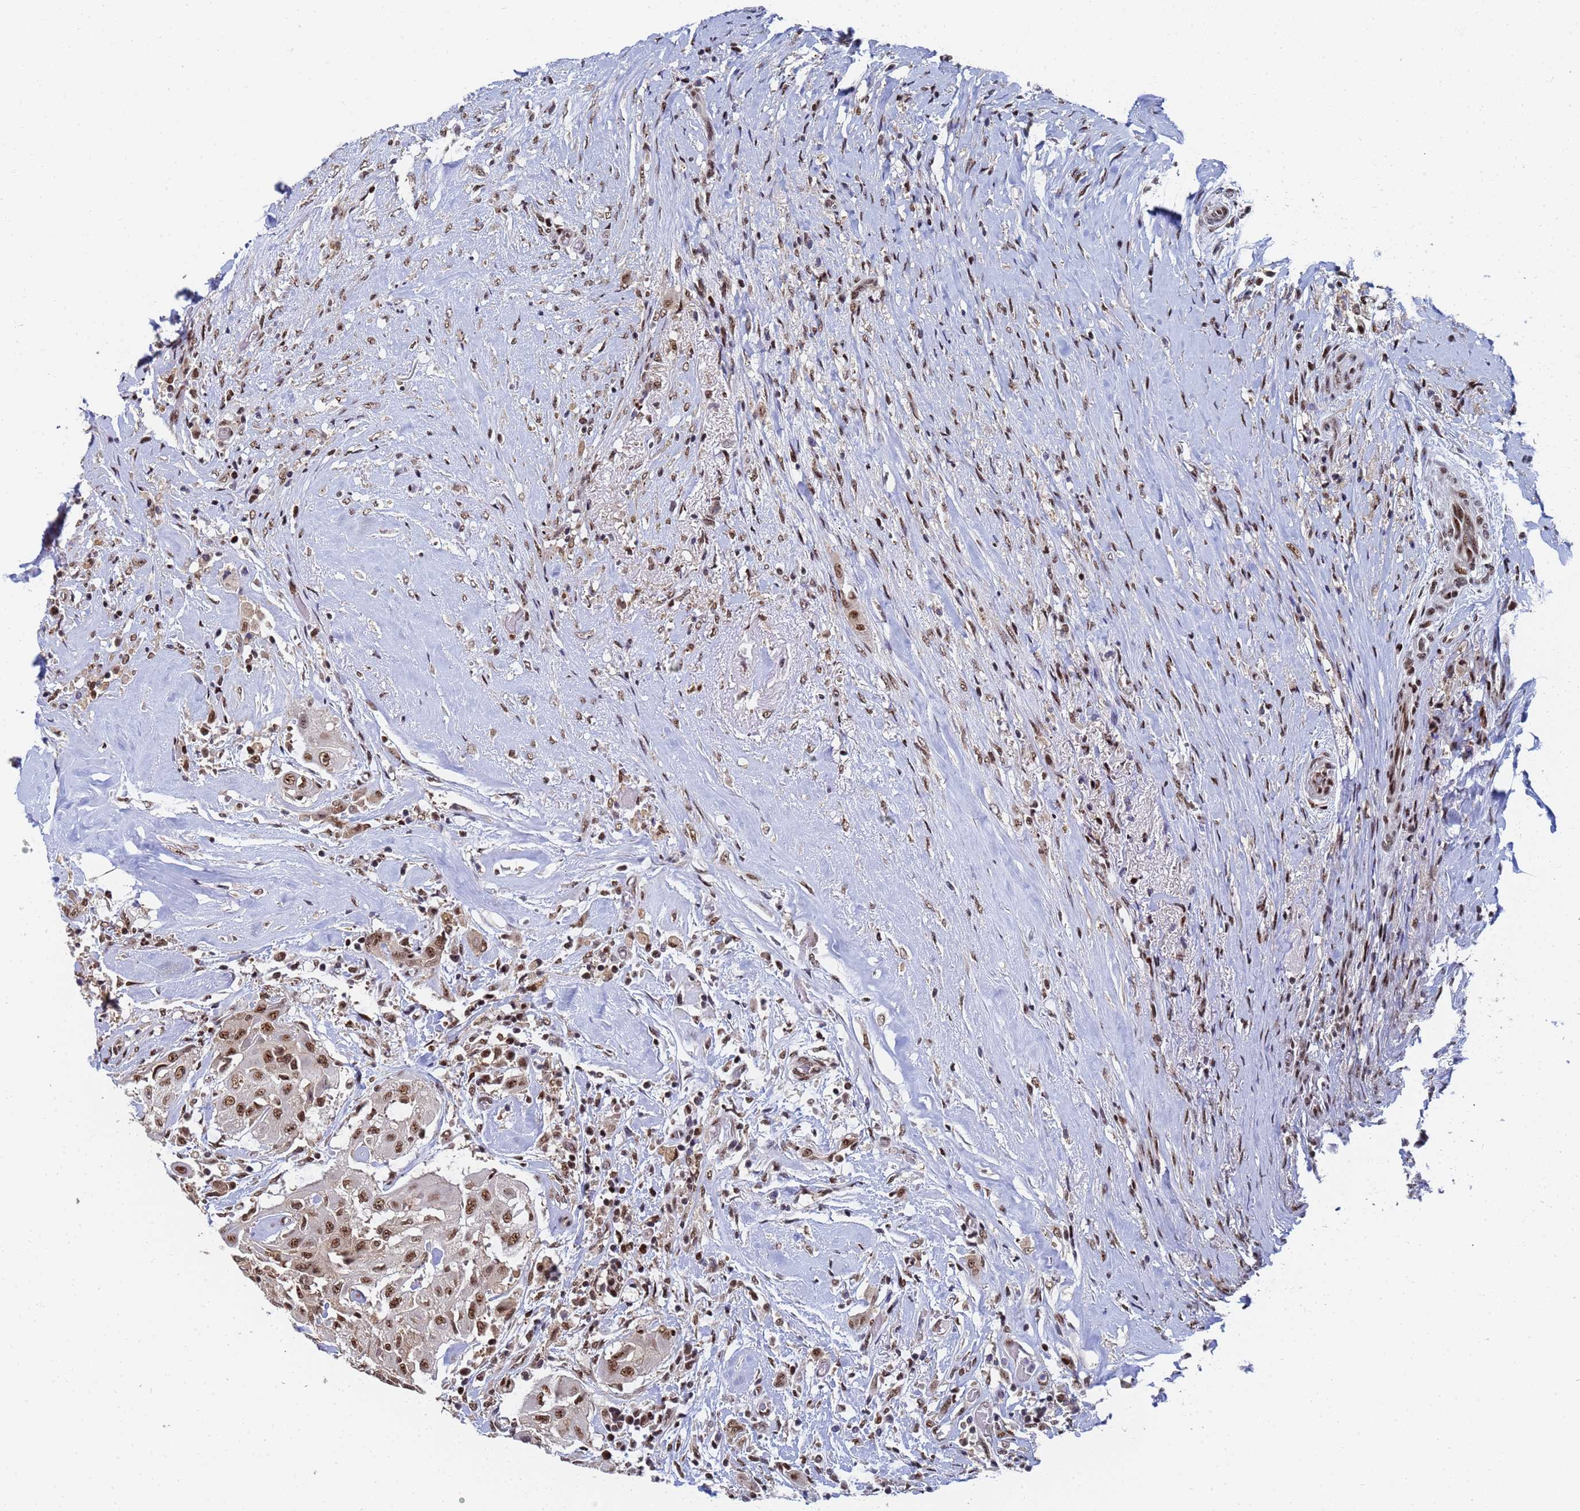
{"staining": {"intensity": "moderate", "quantity": ">75%", "location": "nuclear"}, "tissue": "thyroid cancer", "cell_type": "Tumor cells", "image_type": "cancer", "snomed": [{"axis": "morphology", "description": "Papillary adenocarcinoma, NOS"}, {"axis": "topography", "description": "Thyroid gland"}], "caption": "Protein expression analysis of human thyroid cancer reveals moderate nuclear staining in approximately >75% of tumor cells.", "gene": "AP5Z1", "patient": {"sex": "female", "age": 59}}